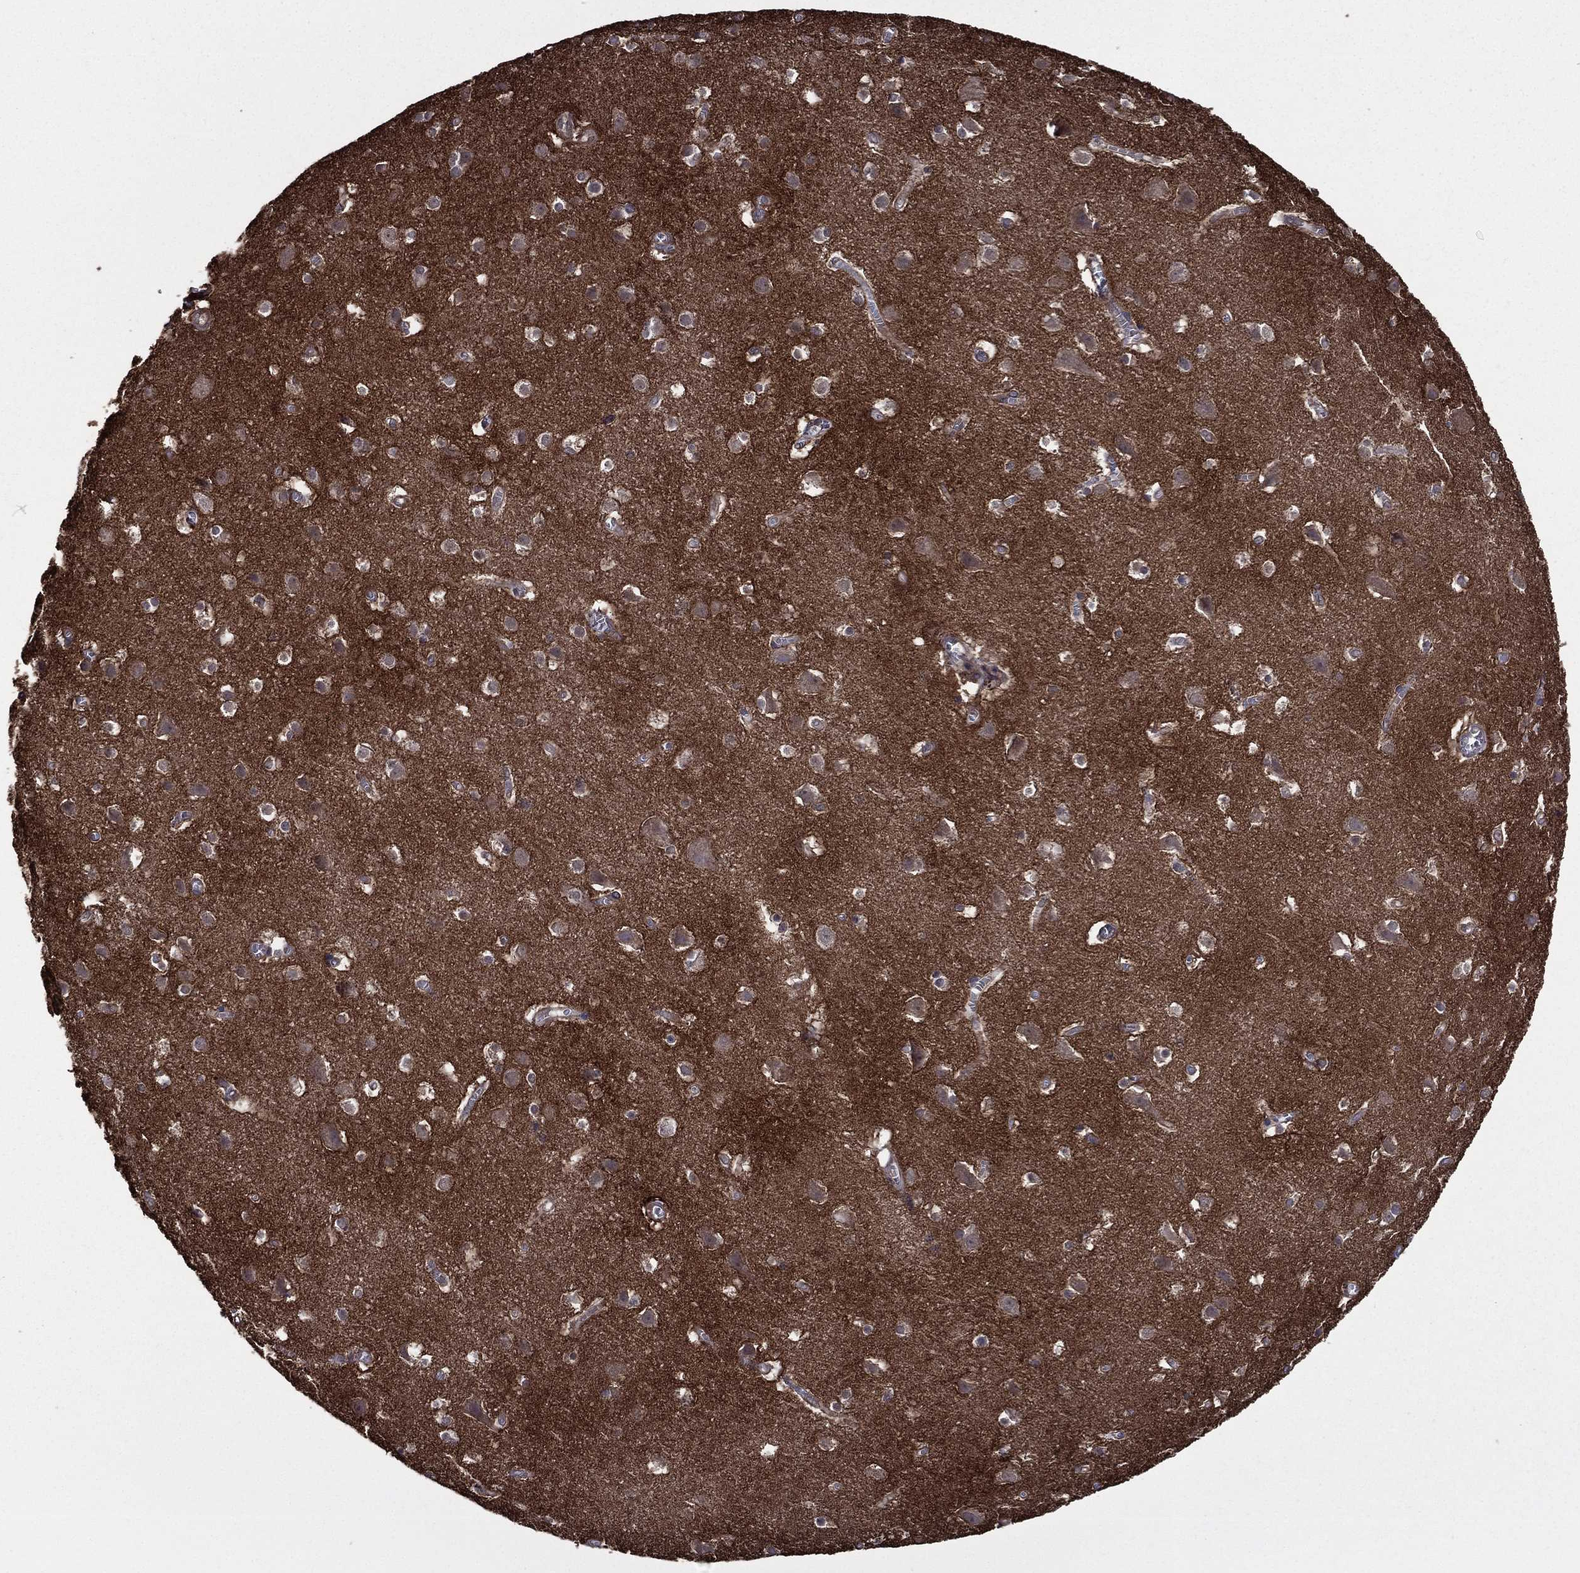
{"staining": {"intensity": "moderate", "quantity": ">75%", "location": "cytoplasmic/membranous"}, "tissue": "cerebral cortex", "cell_type": "Endothelial cells", "image_type": "normal", "snomed": [{"axis": "morphology", "description": "Normal tissue, NOS"}, {"axis": "topography", "description": "Cerebral cortex"}], "caption": "This photomicrograph shows immunohistochemistry staining of normal human cerebral cortex, with medium moderate cytoplasmic/membranous staining in about >75% of endothelial cells.", "gene": "PLPP3", "patient": {"sex": "male", "age": 59}}